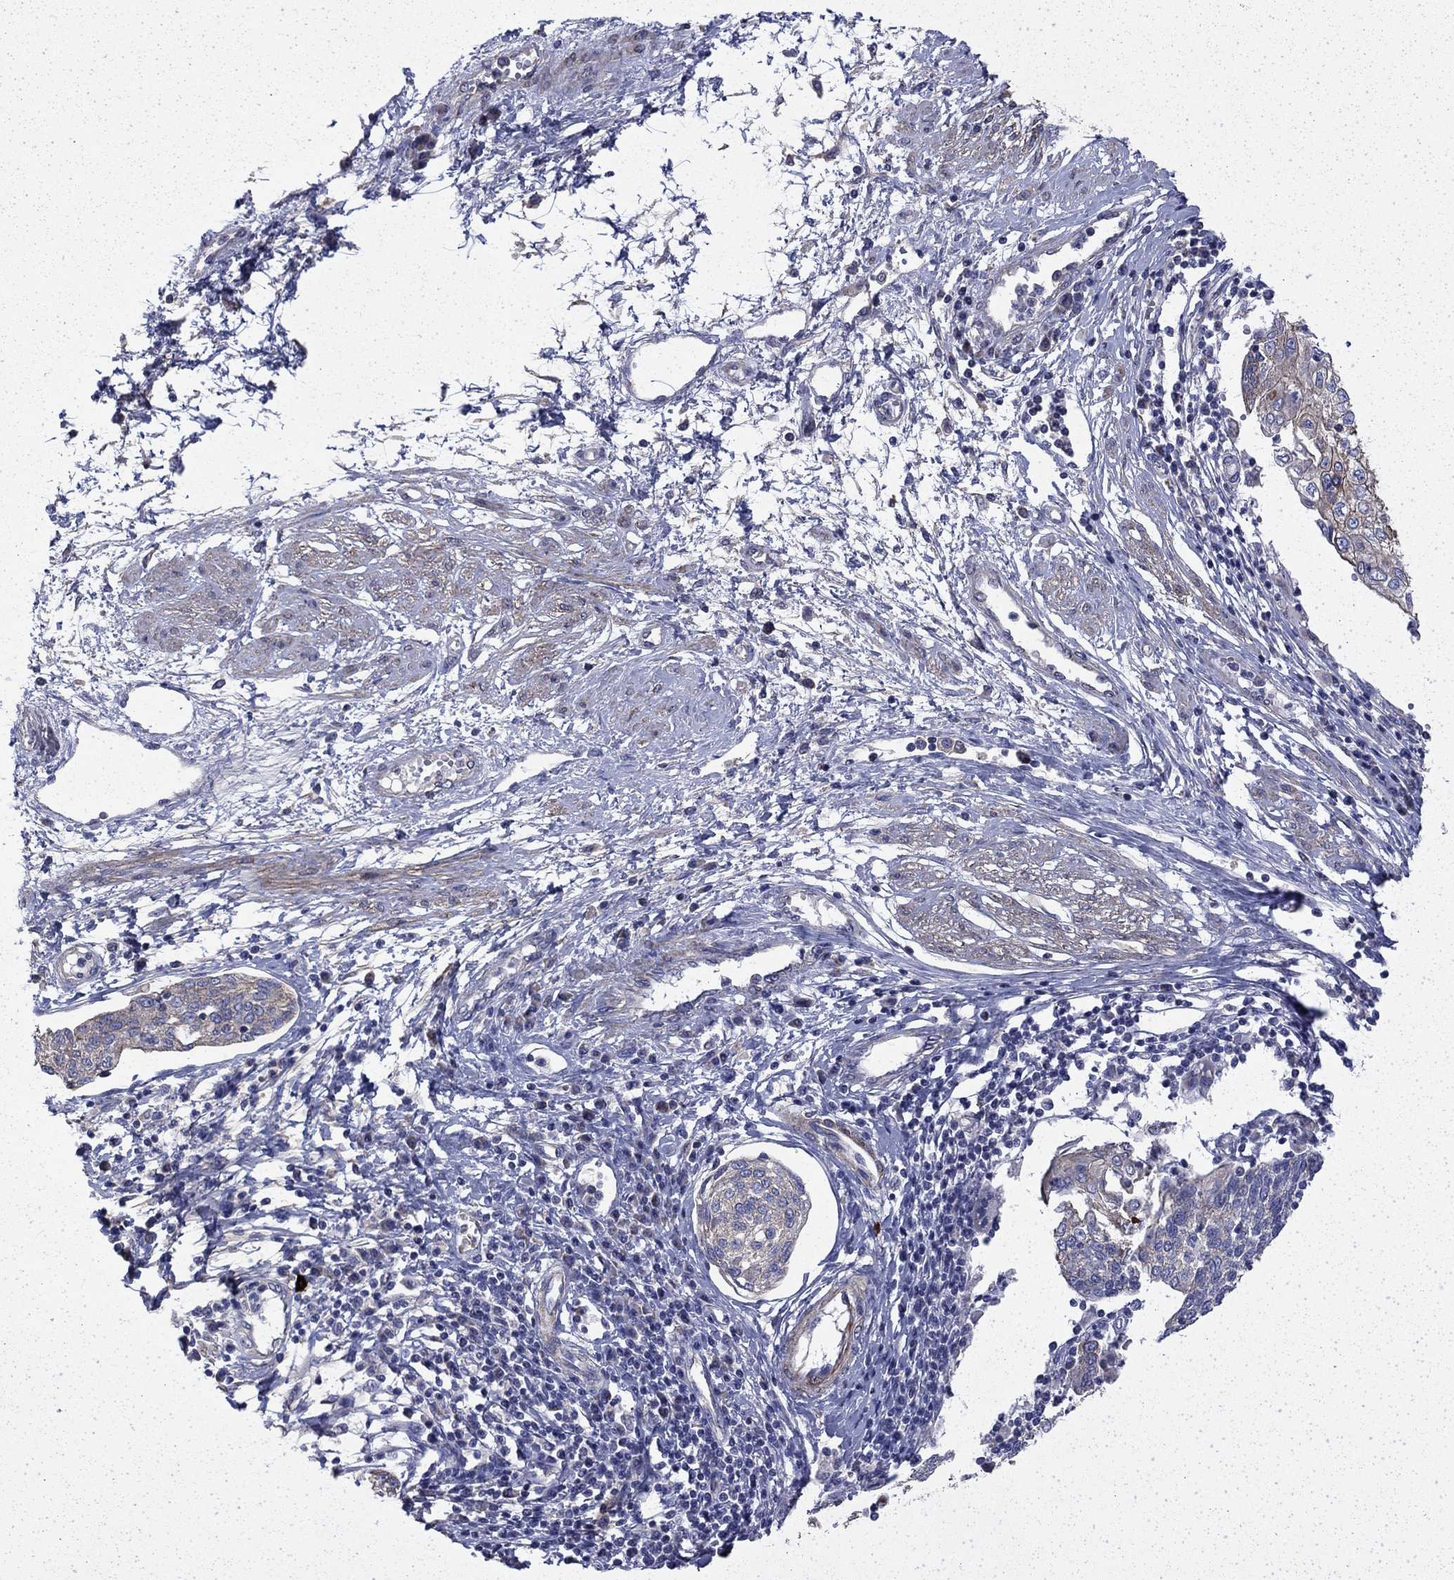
{"staining": {"intensity": "moderate", "quantity": "<25%", "location": "cytoplasmic/membranous"}, "tissue": "cervical cancer", "cell_type": "Tumor cells", "image_type": "cancer", "snomed": [{"axis": "morphology", "description": "Squamous cell carcinoma, NOS"}, {"axis": "topography", "description": "Cervix"}], "caption": "A brown stain shows moderate cytoplasmic/membranous staining of a protein in human cervical cancer (squamous cell carcinoma) tumor cells. Nuclei are stained in blue.", "gene": "DTNA", "patient": {"sex": "female", "age": 34}}